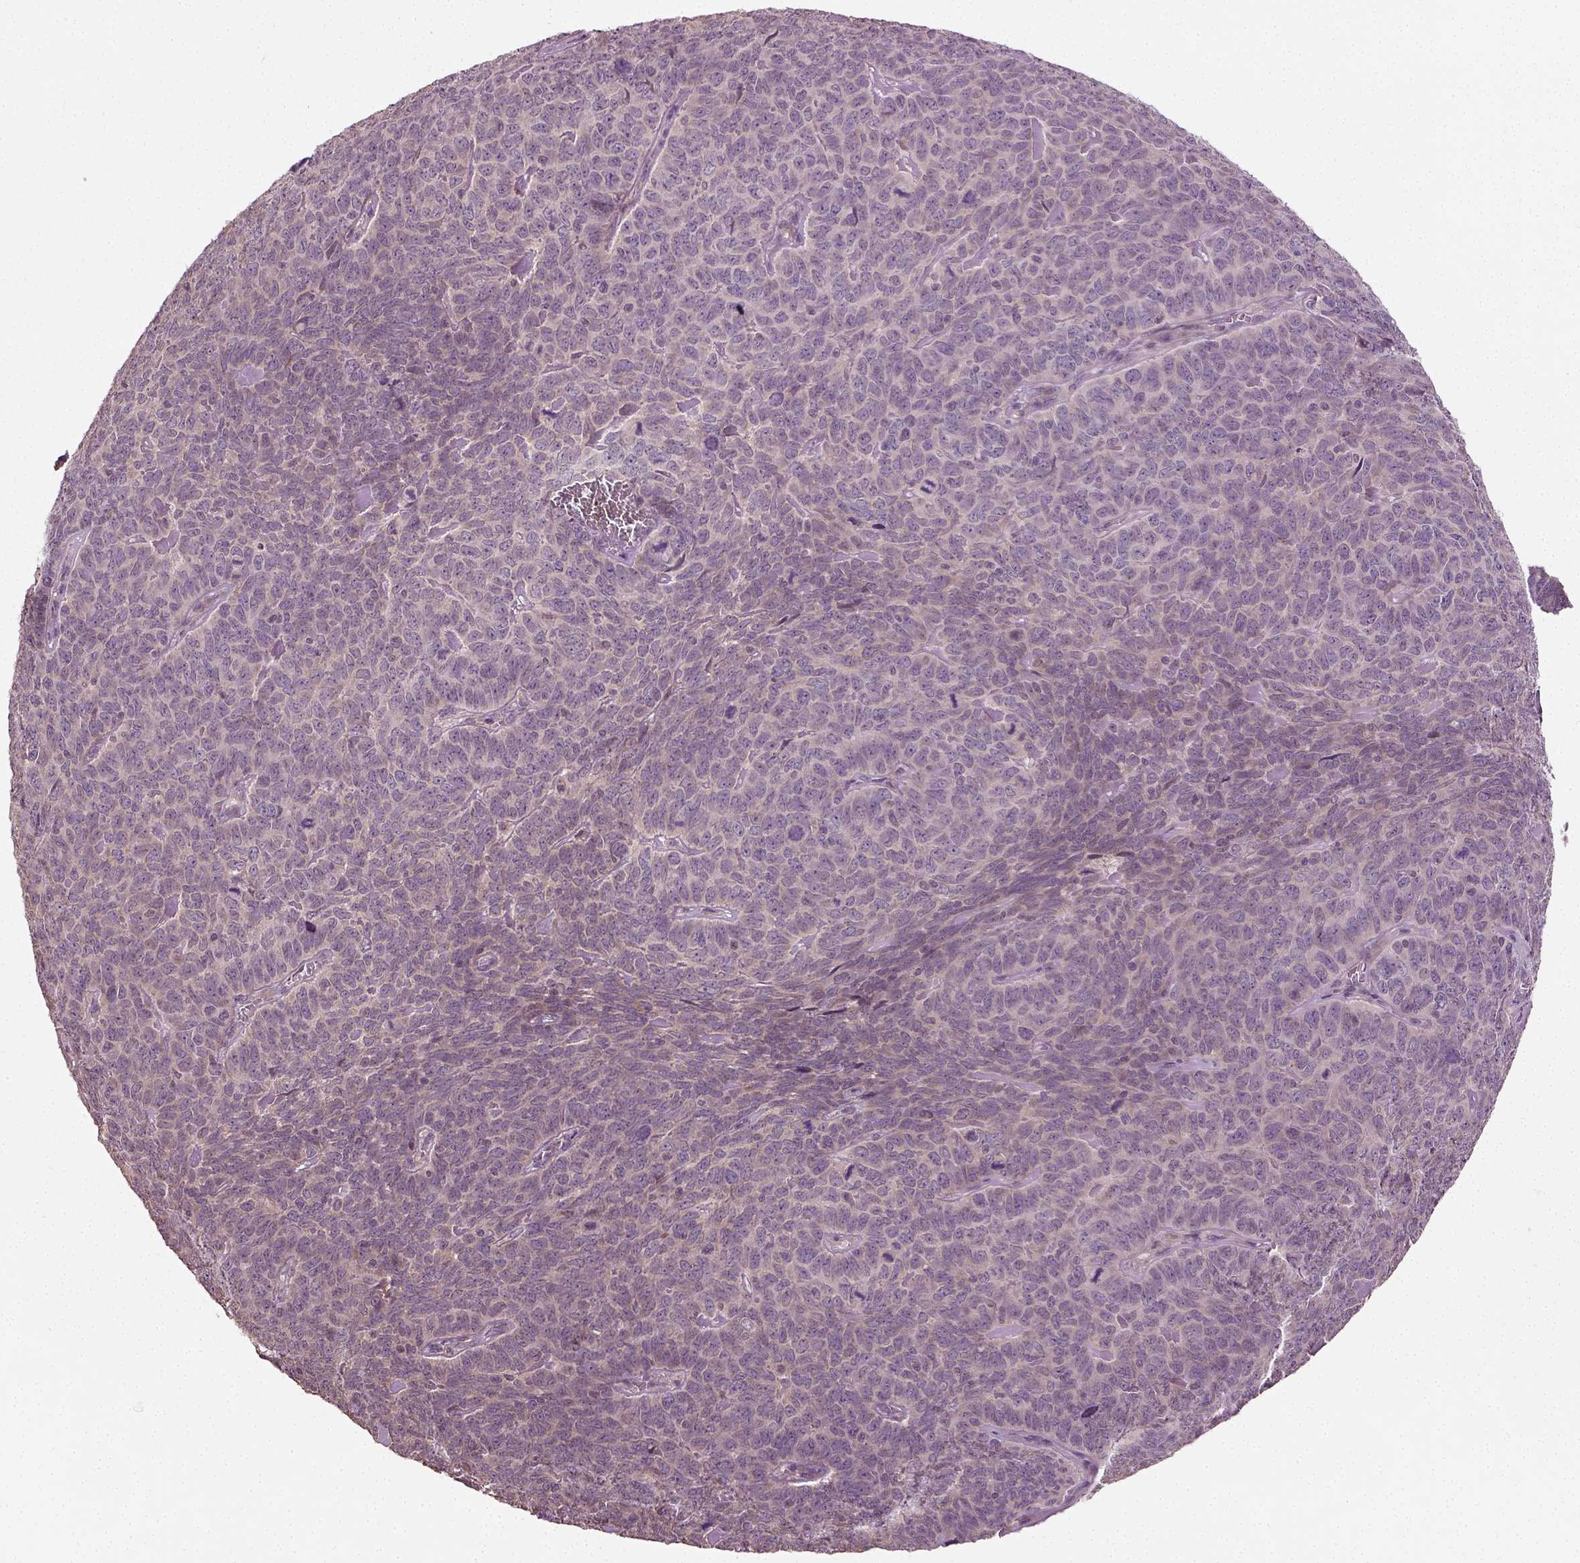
{"staining": {"intensity": "negative", "quantity": "none", "location": "none"}, "tissue": "skin cancer", "cell_type": "Tumor cells", "image_type": "cancer", "snomed": [{"axis": "morphology", "description": "Squamous cell carcinoma, NOS"}, {"axis": "topography", "description": "Skin"}, {"axis": "topography", "description": "Anal"}], "caption": "This is an IHC image of skin squamous cell carcinoma. There is no expression in tumor cells.", "gene": "ERV3-1", "patient": {"sex": "female", "age": 51}}